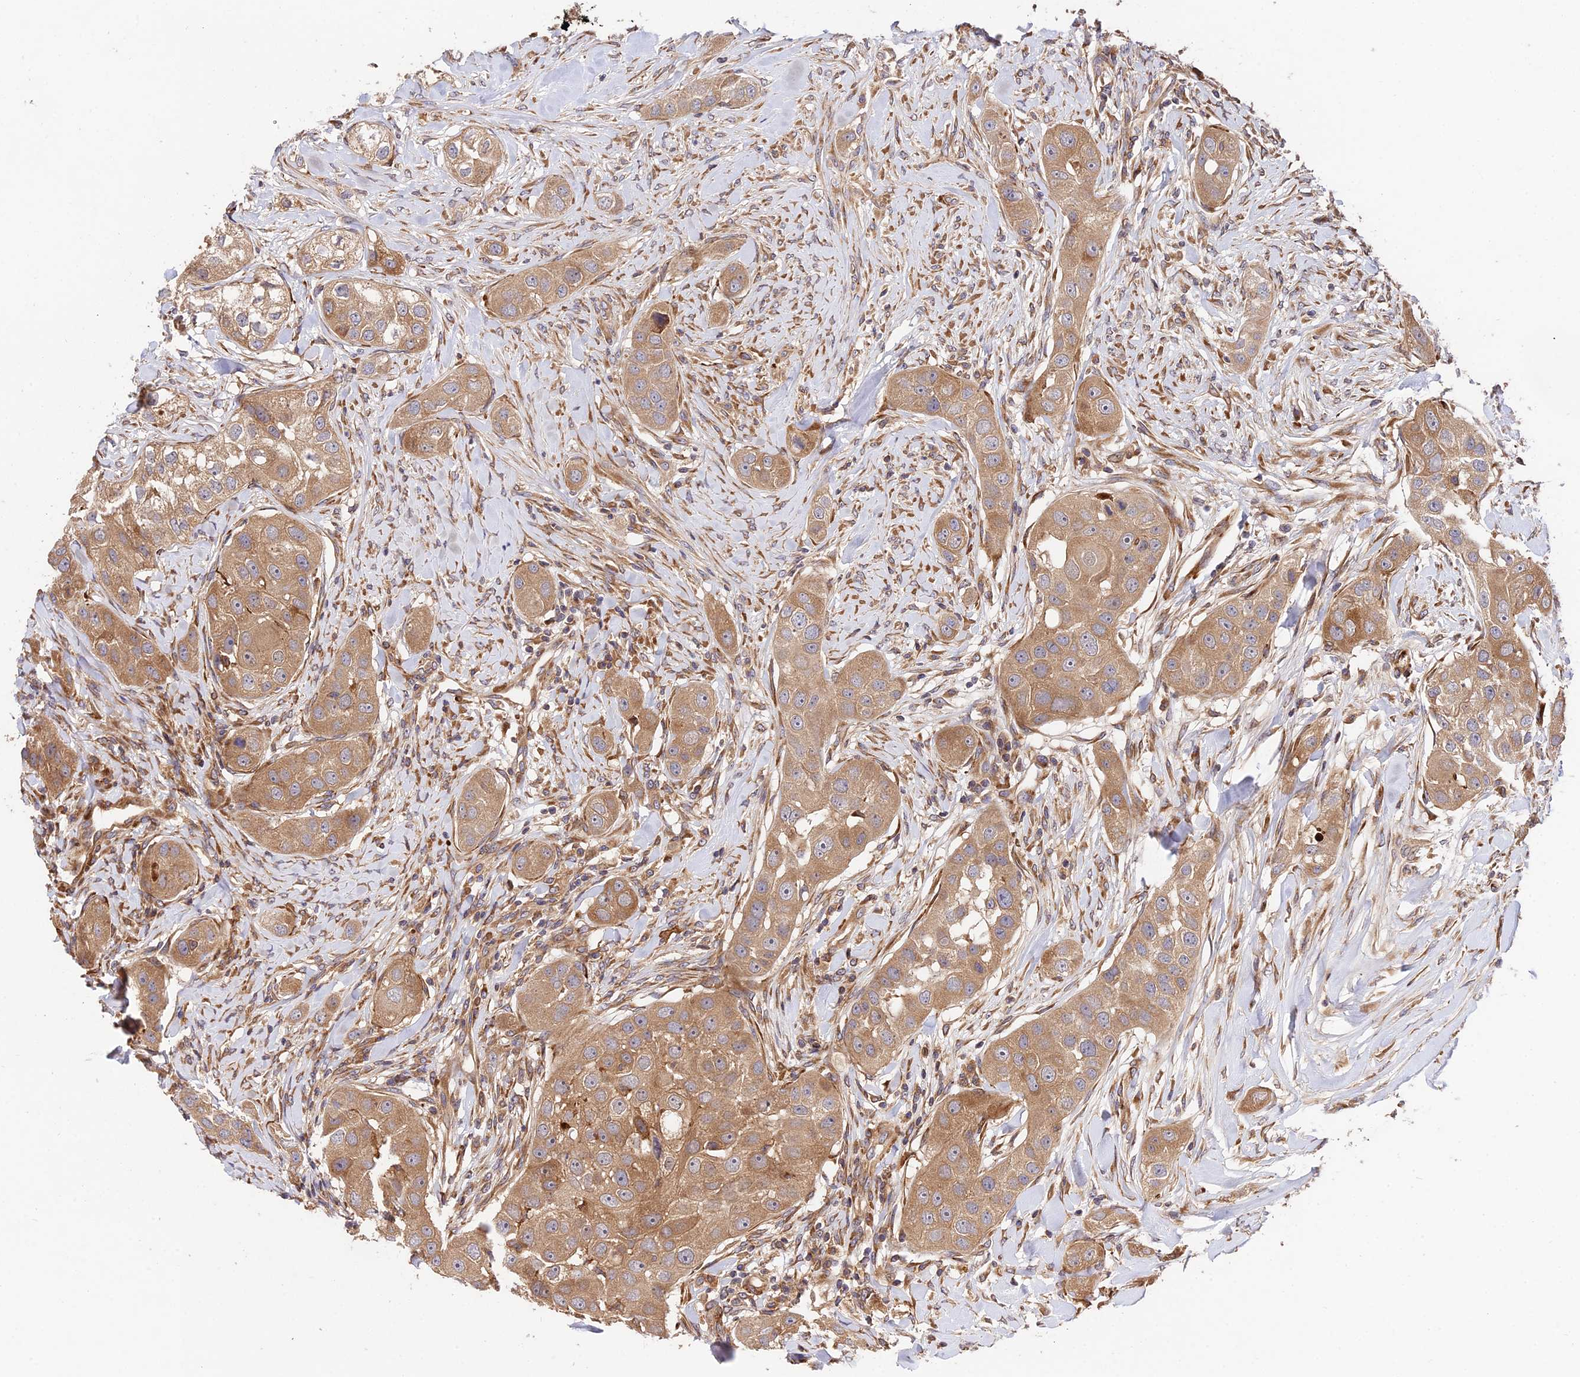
{"staining": {"intensity": "moderate", "quantity": ">75%", "location": "cytoplasmic/membranous"}, "tissue": "head and neck cancer", "cell_type": "Tumor cells", "image_type": "cancer", "snomed": [{"axis": "morphology", "description": "Normal tissue, NOS"}, {"axis": "morphology", "description": "Squamous cell carcinoma, NOS"}, {"axis": "topography", "description": "Skeletal muscle"}, {"axis": "topography", "description": "Head-Neck"}], "caption": "Immunohistochemistry (DAB (3,3'-diaminobenzidine)) staining of human squamous cell carcinoma (head and neck) demonstrates moderate cytoplasmic/membranous protein expression in approximately >75% of tumor cells.", "gene": "ROCK1", "patient": {"sex": "male", "age": 51}}